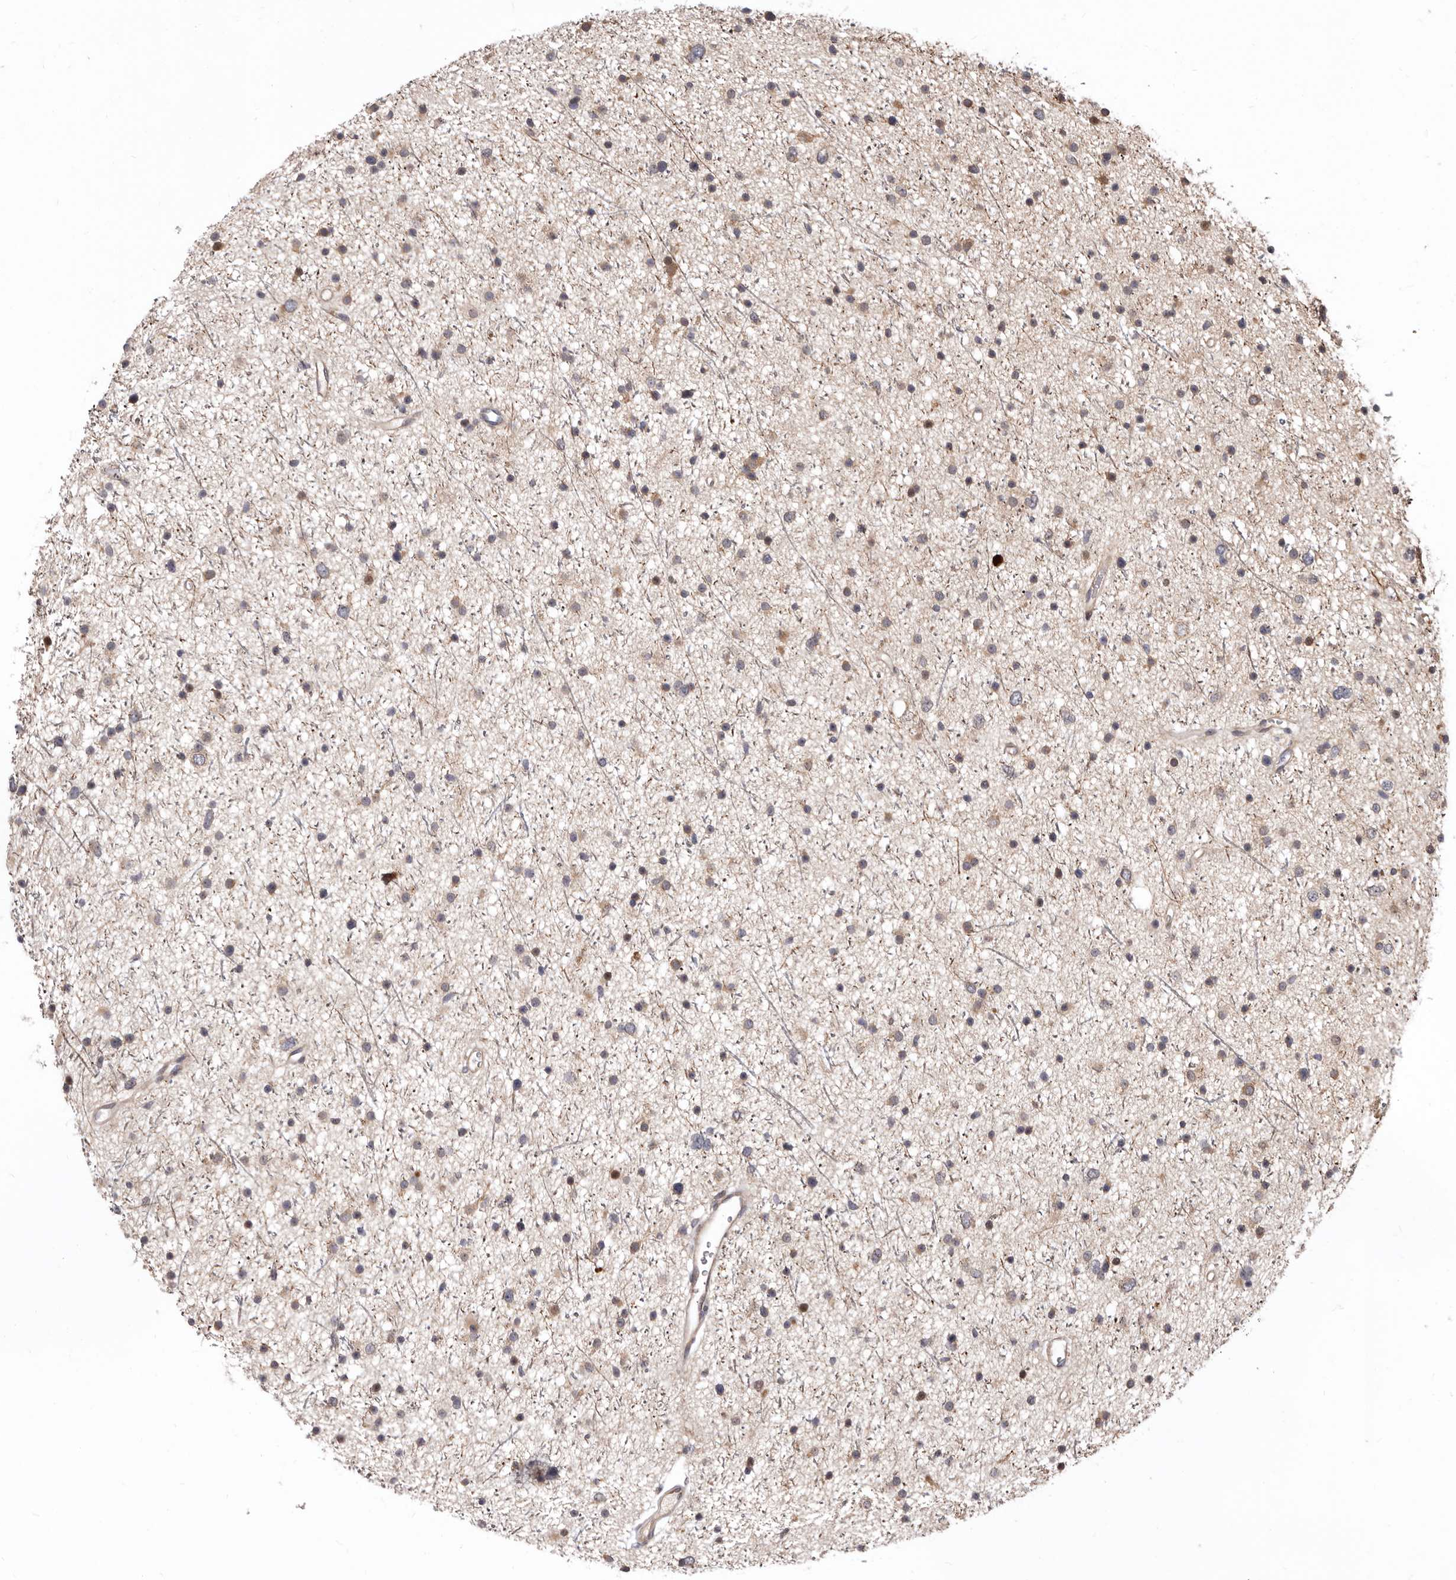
{"staining": {"intensity": "weak", "quantity": "25%-75%", "location": "cytoplasmic/membranous"}, "tissue": "glioma", "cell_type": "Tumor cells", "image_type": "cancer", "snomed": [{"axis": "morphology", "description": "Glioma, malignant, Low grade"}, {"axis": "topography", "description": "Cerebral cortex"}], "caption": "The histopathology image reveals a brown stain indicating the presence of a protein in the cytoplasmic/membranous of tumor cells in glioma. (Stains: DAB in brown, nuclei in blue, Microscopy: brightfield microscopy at high magnification).", "gene": "WEE2", "patient": {"sex": "female", "age": 39}}